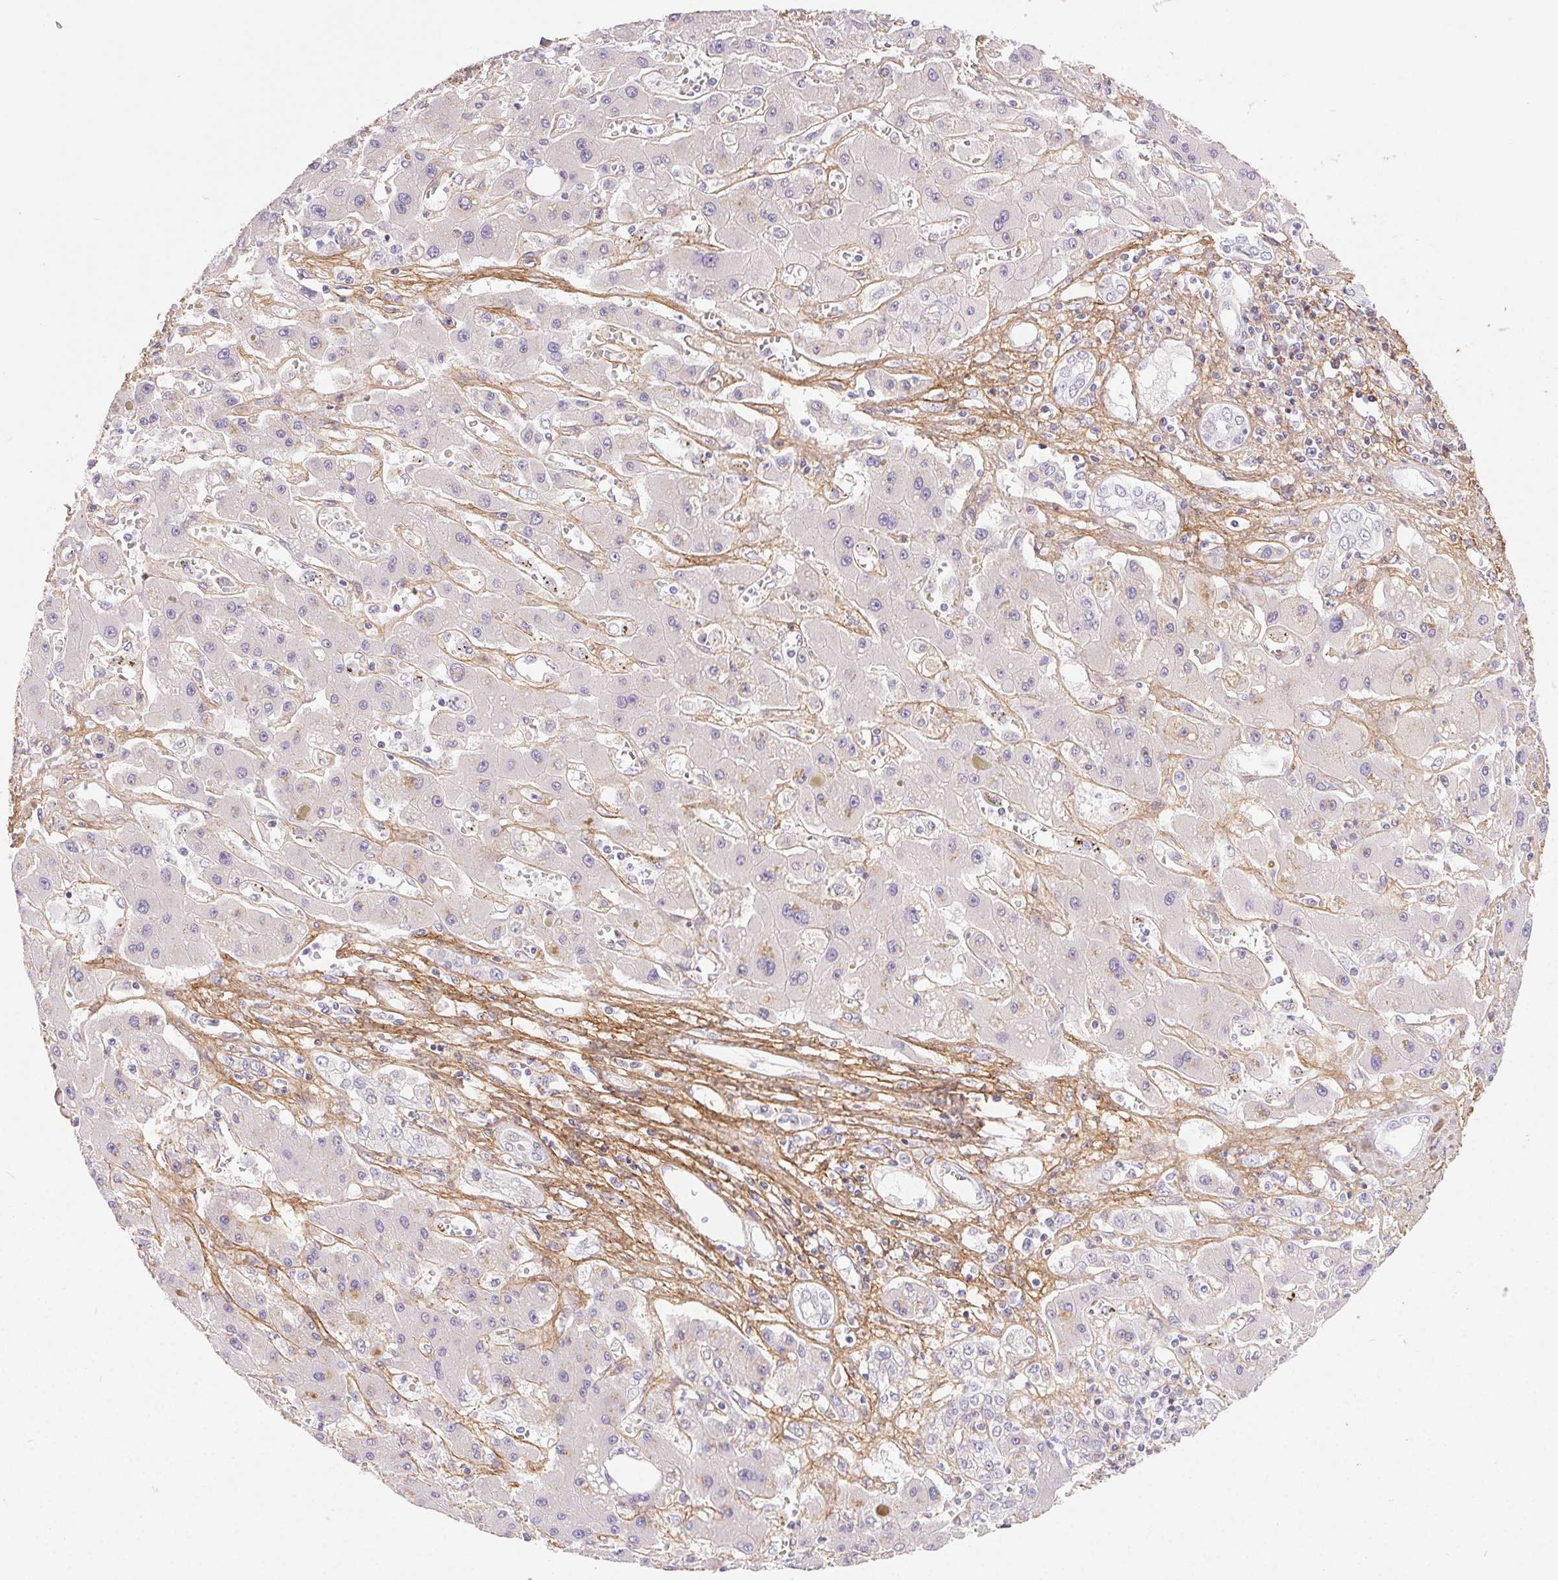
{"staining": {"intensity": "negative", "quantity": "none", "location": "none"}, "tissue": "liver cancer", "cell_type": "Tumor cells", "image_type": "cancer", "snomed": [{"axis": "morphology", "description": "Cholangiocarcinoma"}, {"axis": "topography", "description": "Liver"}], "caption": "Tumor cells are negative for protein expression in human liver cholangiocarcinoma. (DAB immunohistochemistry (IHC) visualized using brightfield microscopy, high magnification).", "gene": "PDZD2", "patient": {"sex": "male", "age": 67}}